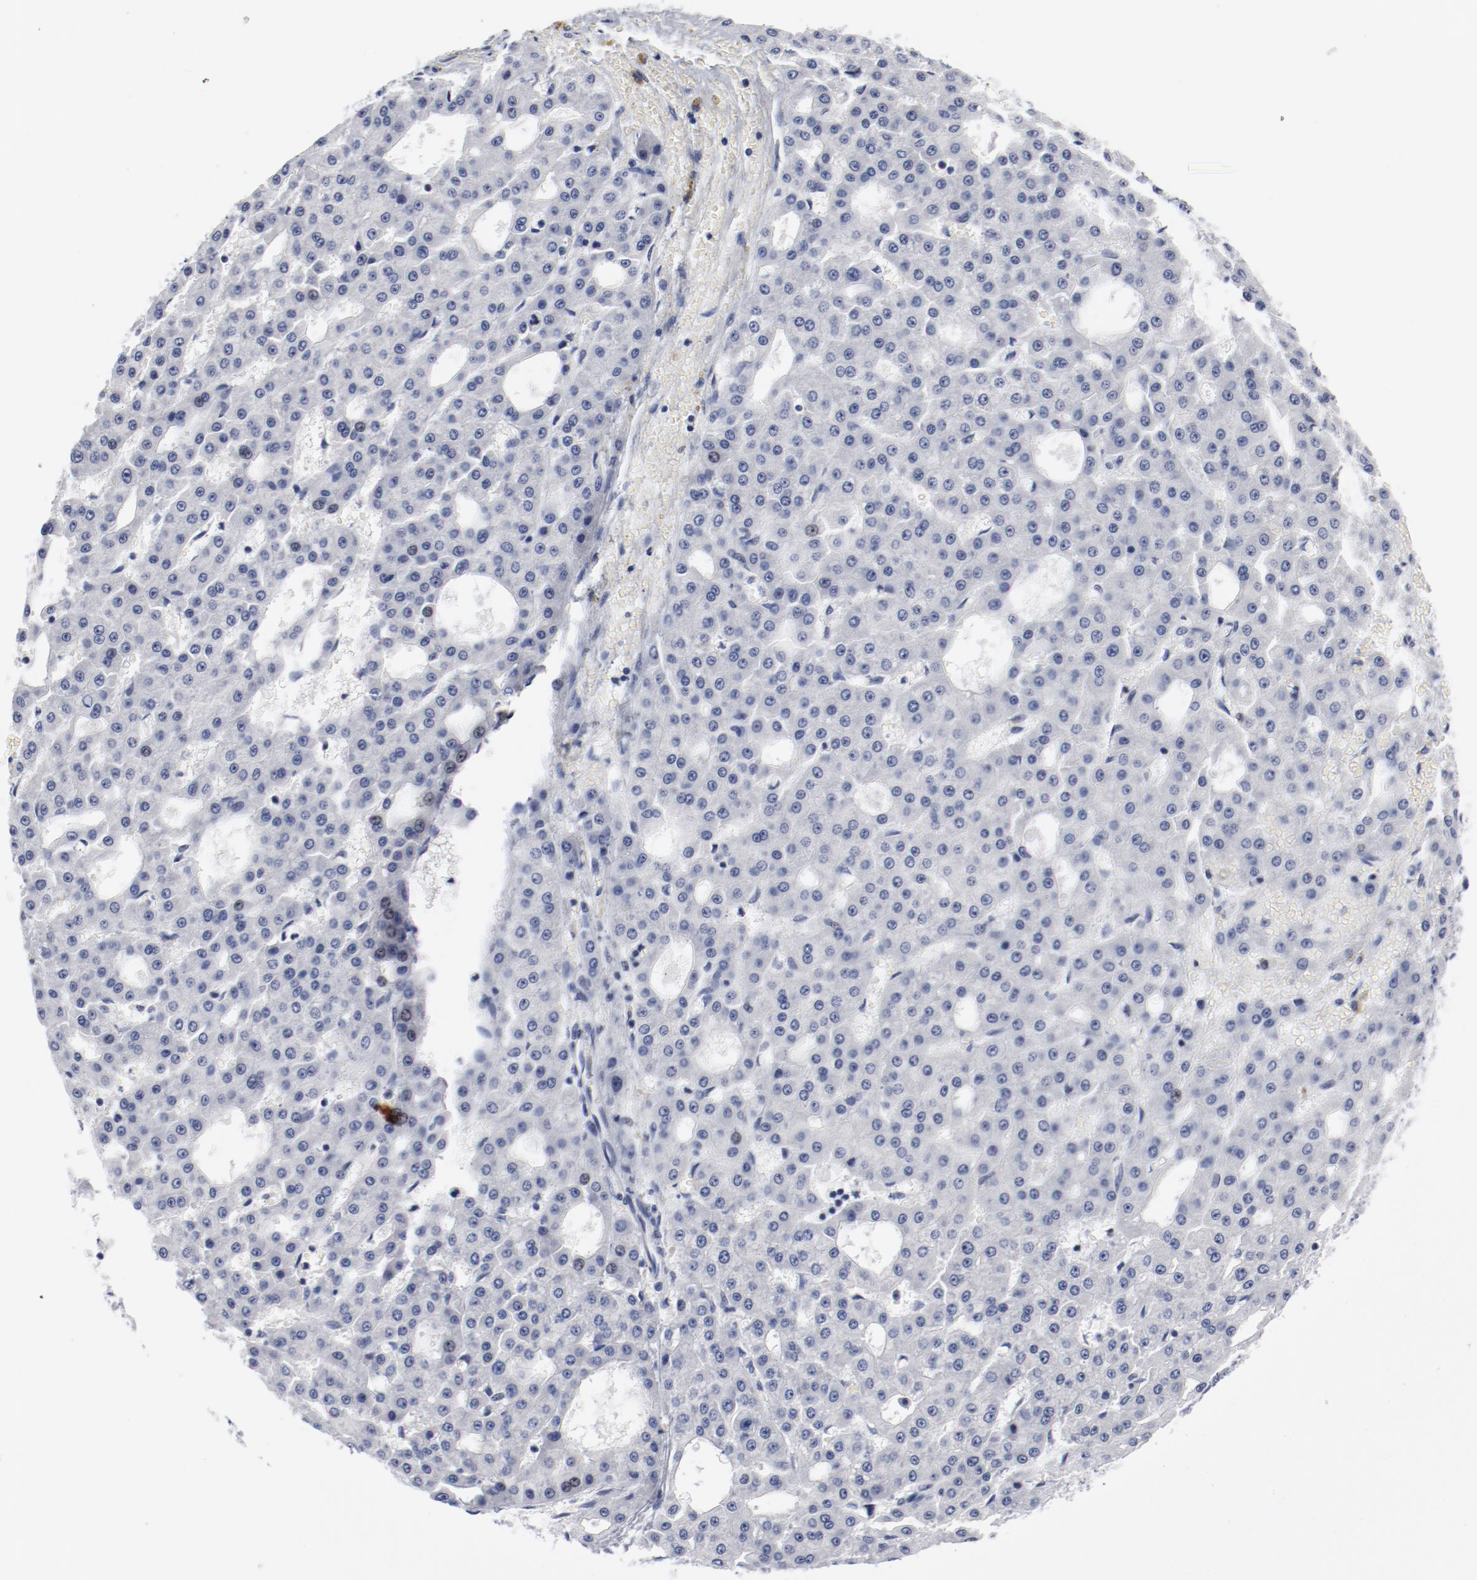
{"staining": {"intensity": "negative", "quantity": "none", "location": "none"}, "tissue": "liver cancer", "cell_type": "Tumor cells", "image_type": "cancer", "snomed": [{"axis": "morphology", "description": "Carcinoma, Hepatocellular, NOS"}, {"axis": "topography", "description": "Liver"}], "caption": "Immunohistochemical staining of liver cancer demonstrates no significant staining in tumor cells.", "gene": "KCNK13", "patient": {"sex": "male", "age": 47}}